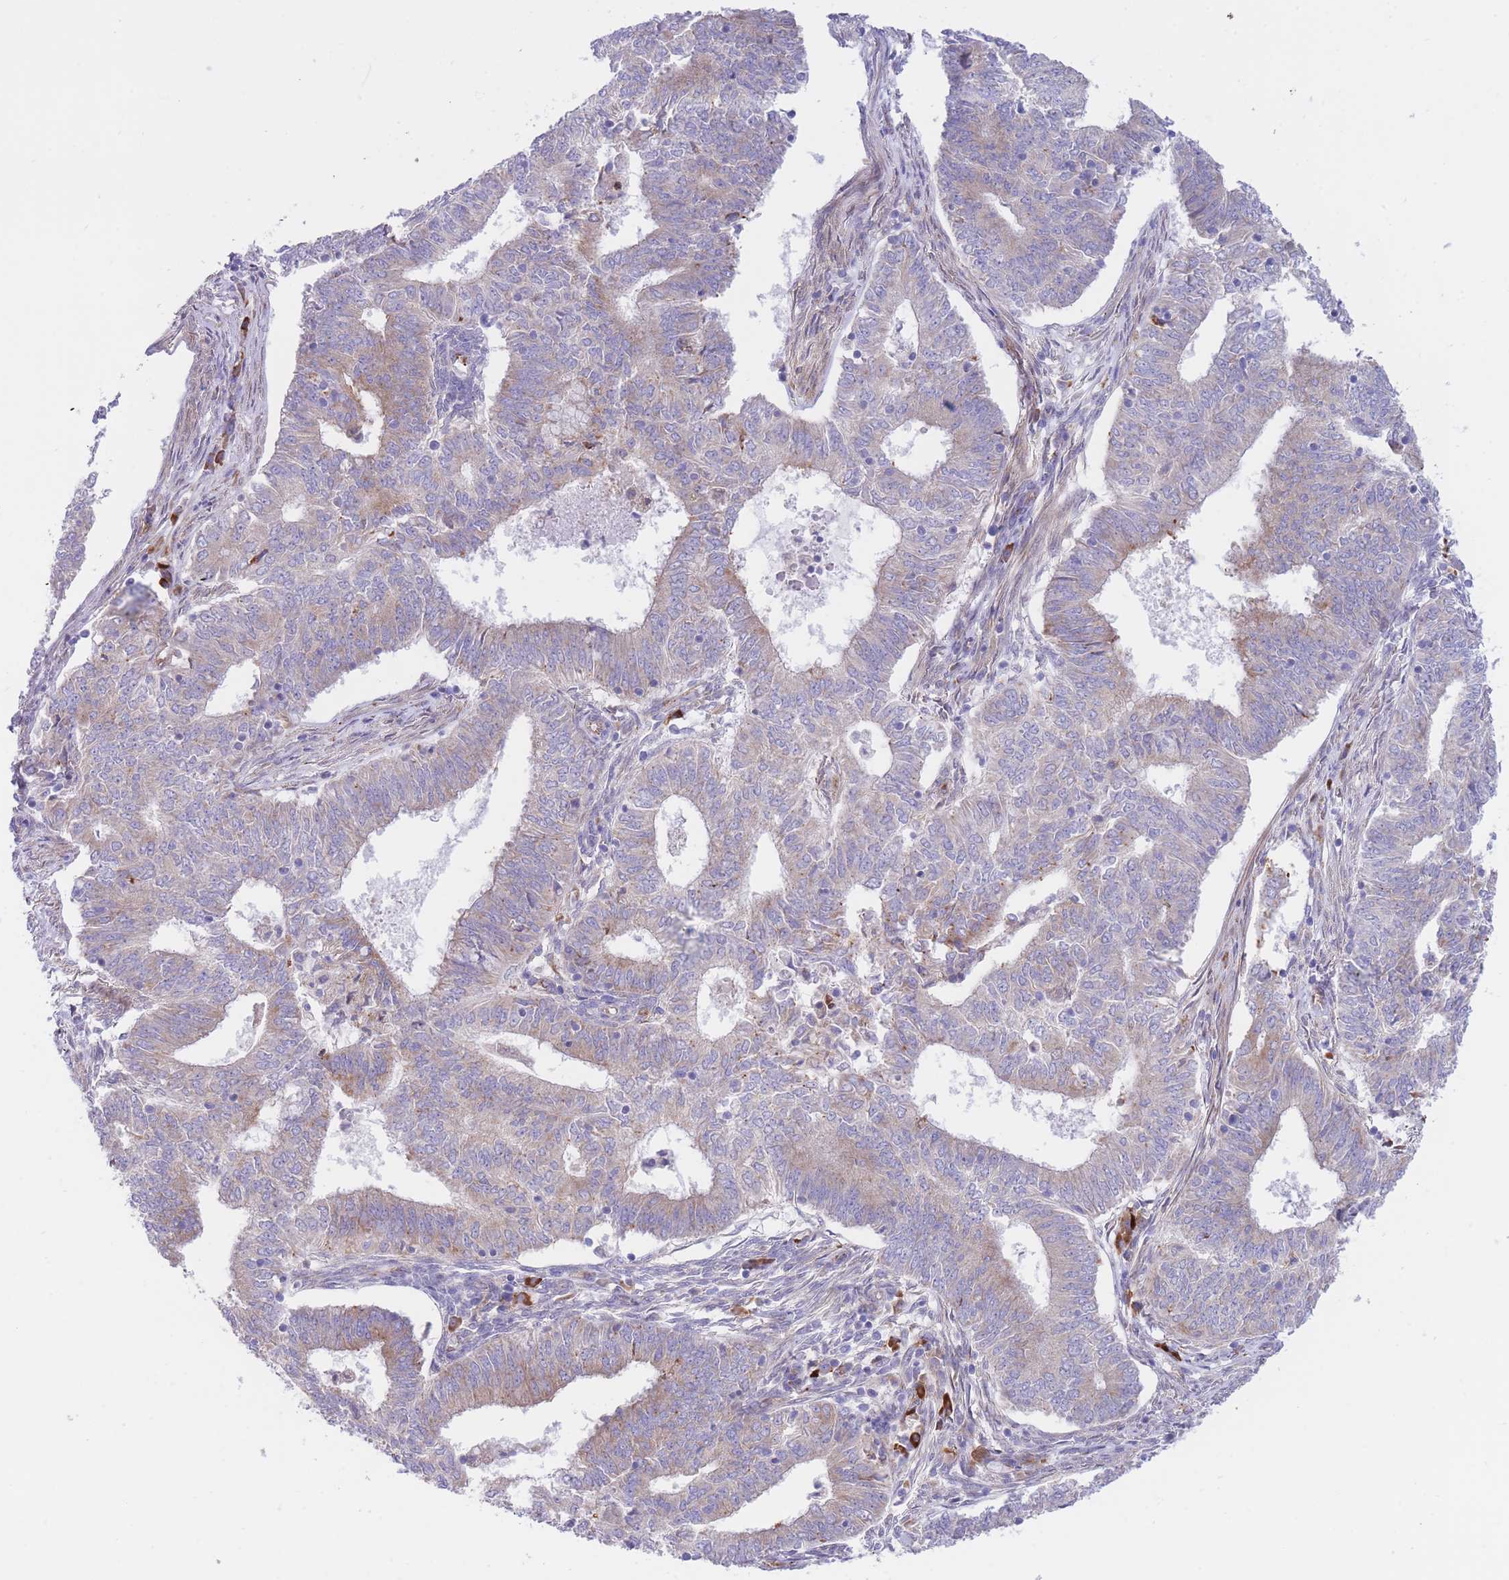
{"staining": {"intensity": "weak", "quantity": "<25%", "location": "cytoplasmic/membranous"}, "tissue": "endometrial cancer", "cell_type": "Tumor cells", "image_type": "cancer", "snomed": [{"axis": "morphology", "description": "Adenocarcinoma, NOS"}, {"axis": "topography", "description": "Endometrium"}], "caption": "Histopathology image shows no protein staining in tumor cells of adenocarcinoma (endometrial) tissue.", "gene": "DET1", "patient": {"sex": "female", "age": 62}}